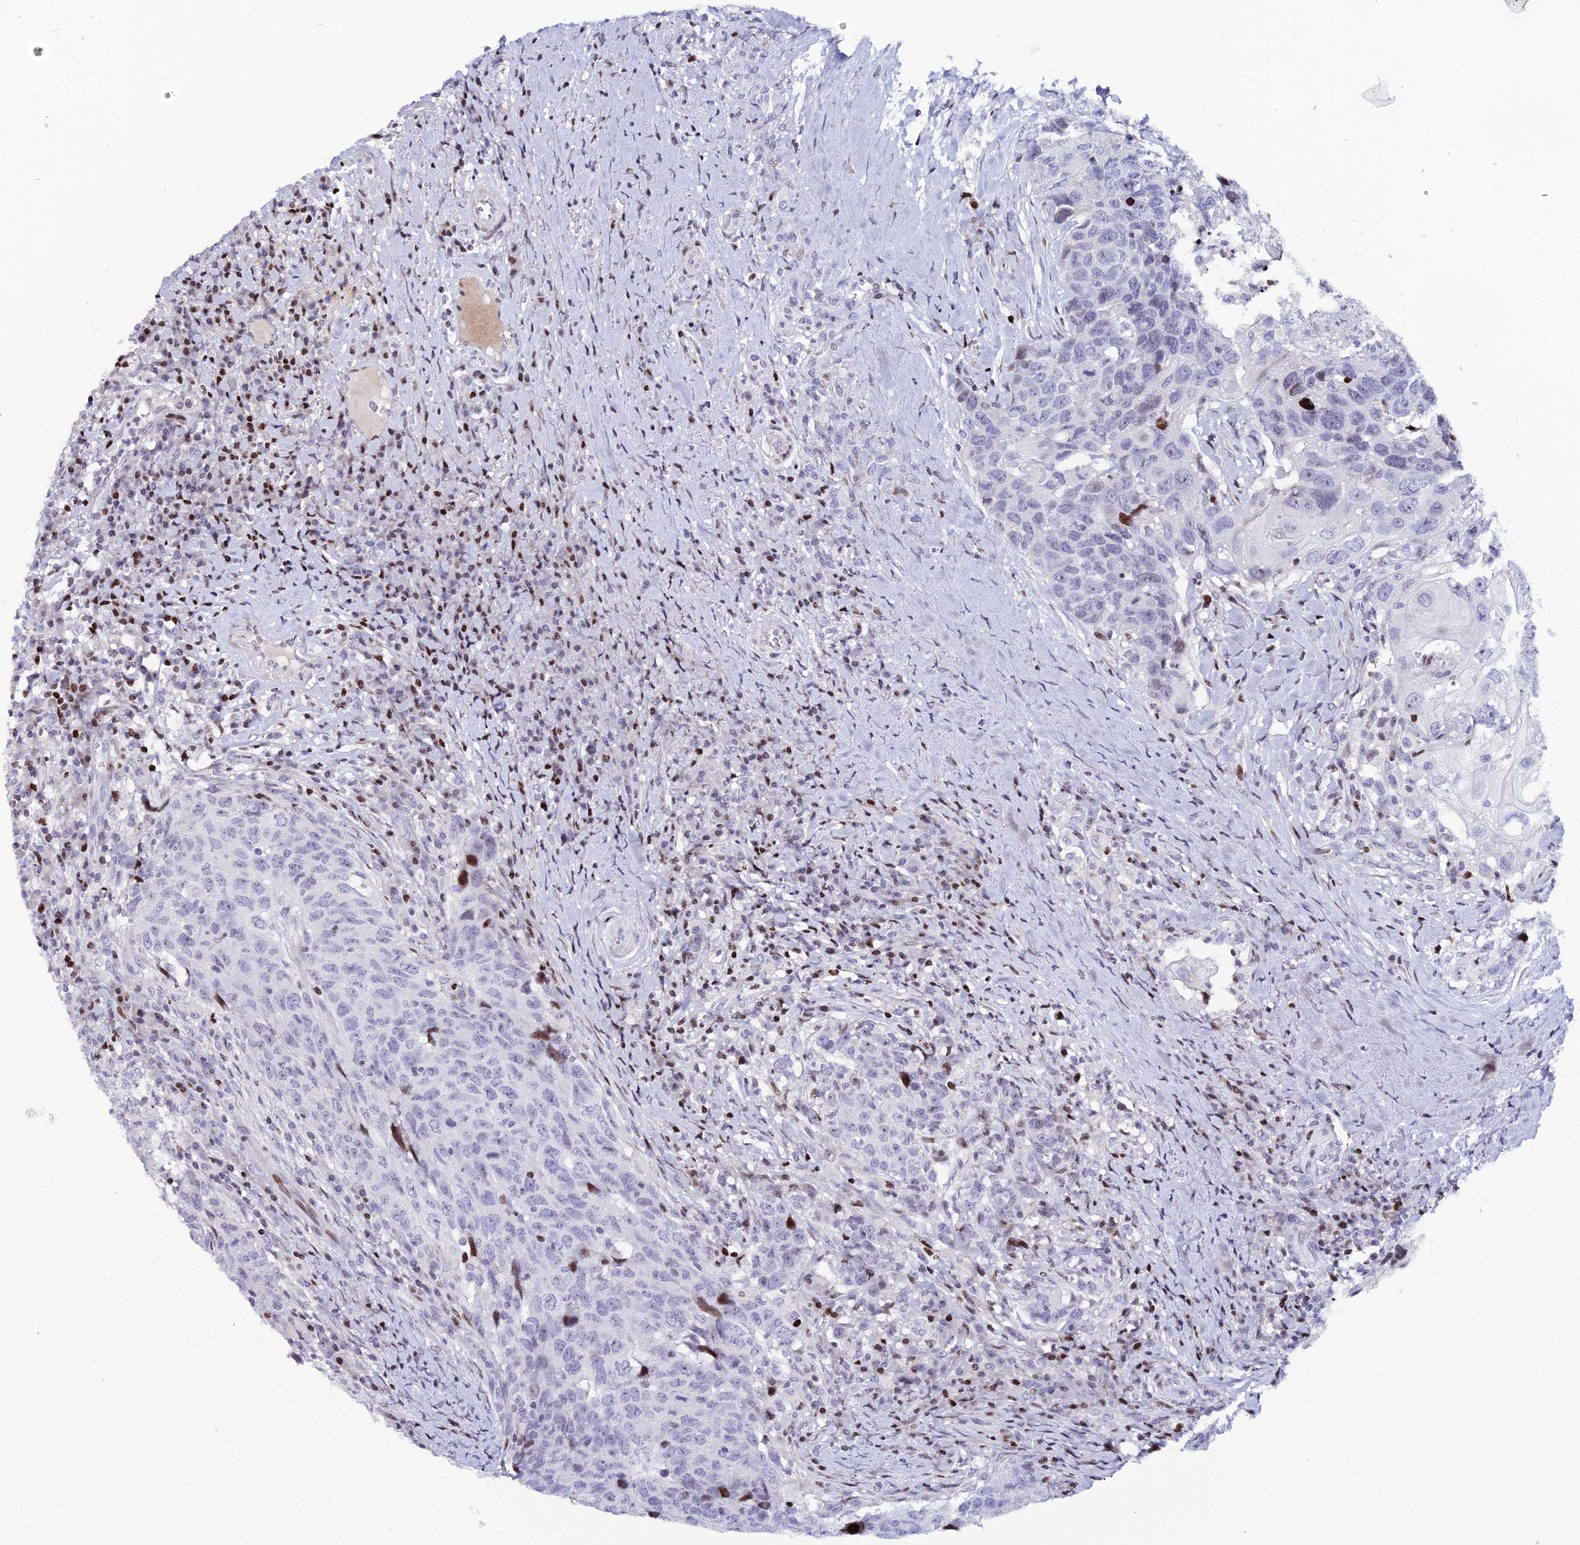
{"staining": {"intensity": "moderate", "quantity": "<25%", "location": "nuclear"}, "tissue": "head and neck cancer", "cell_type": "Tumor cells", "image_type": "cancer", "snomed": [{"axis": "morphology", "description": "Squamous cell carcinoma, NOS"}, {"axis": "topography", "description": "Head-Neck"}], "caption": "A low amount of moderate nuclear staining is identified in approximately <25% of tumor cells in squamous cell carcinoma (head and neck) tissue. Using DAB (3,3'-diaminobenzidine) (brown) and hematoxylin (blue) stains, captured at high magnification using brightfield microscopy.", "gene": "MYNN", "patient": {"sex": "male", "age": 66}}